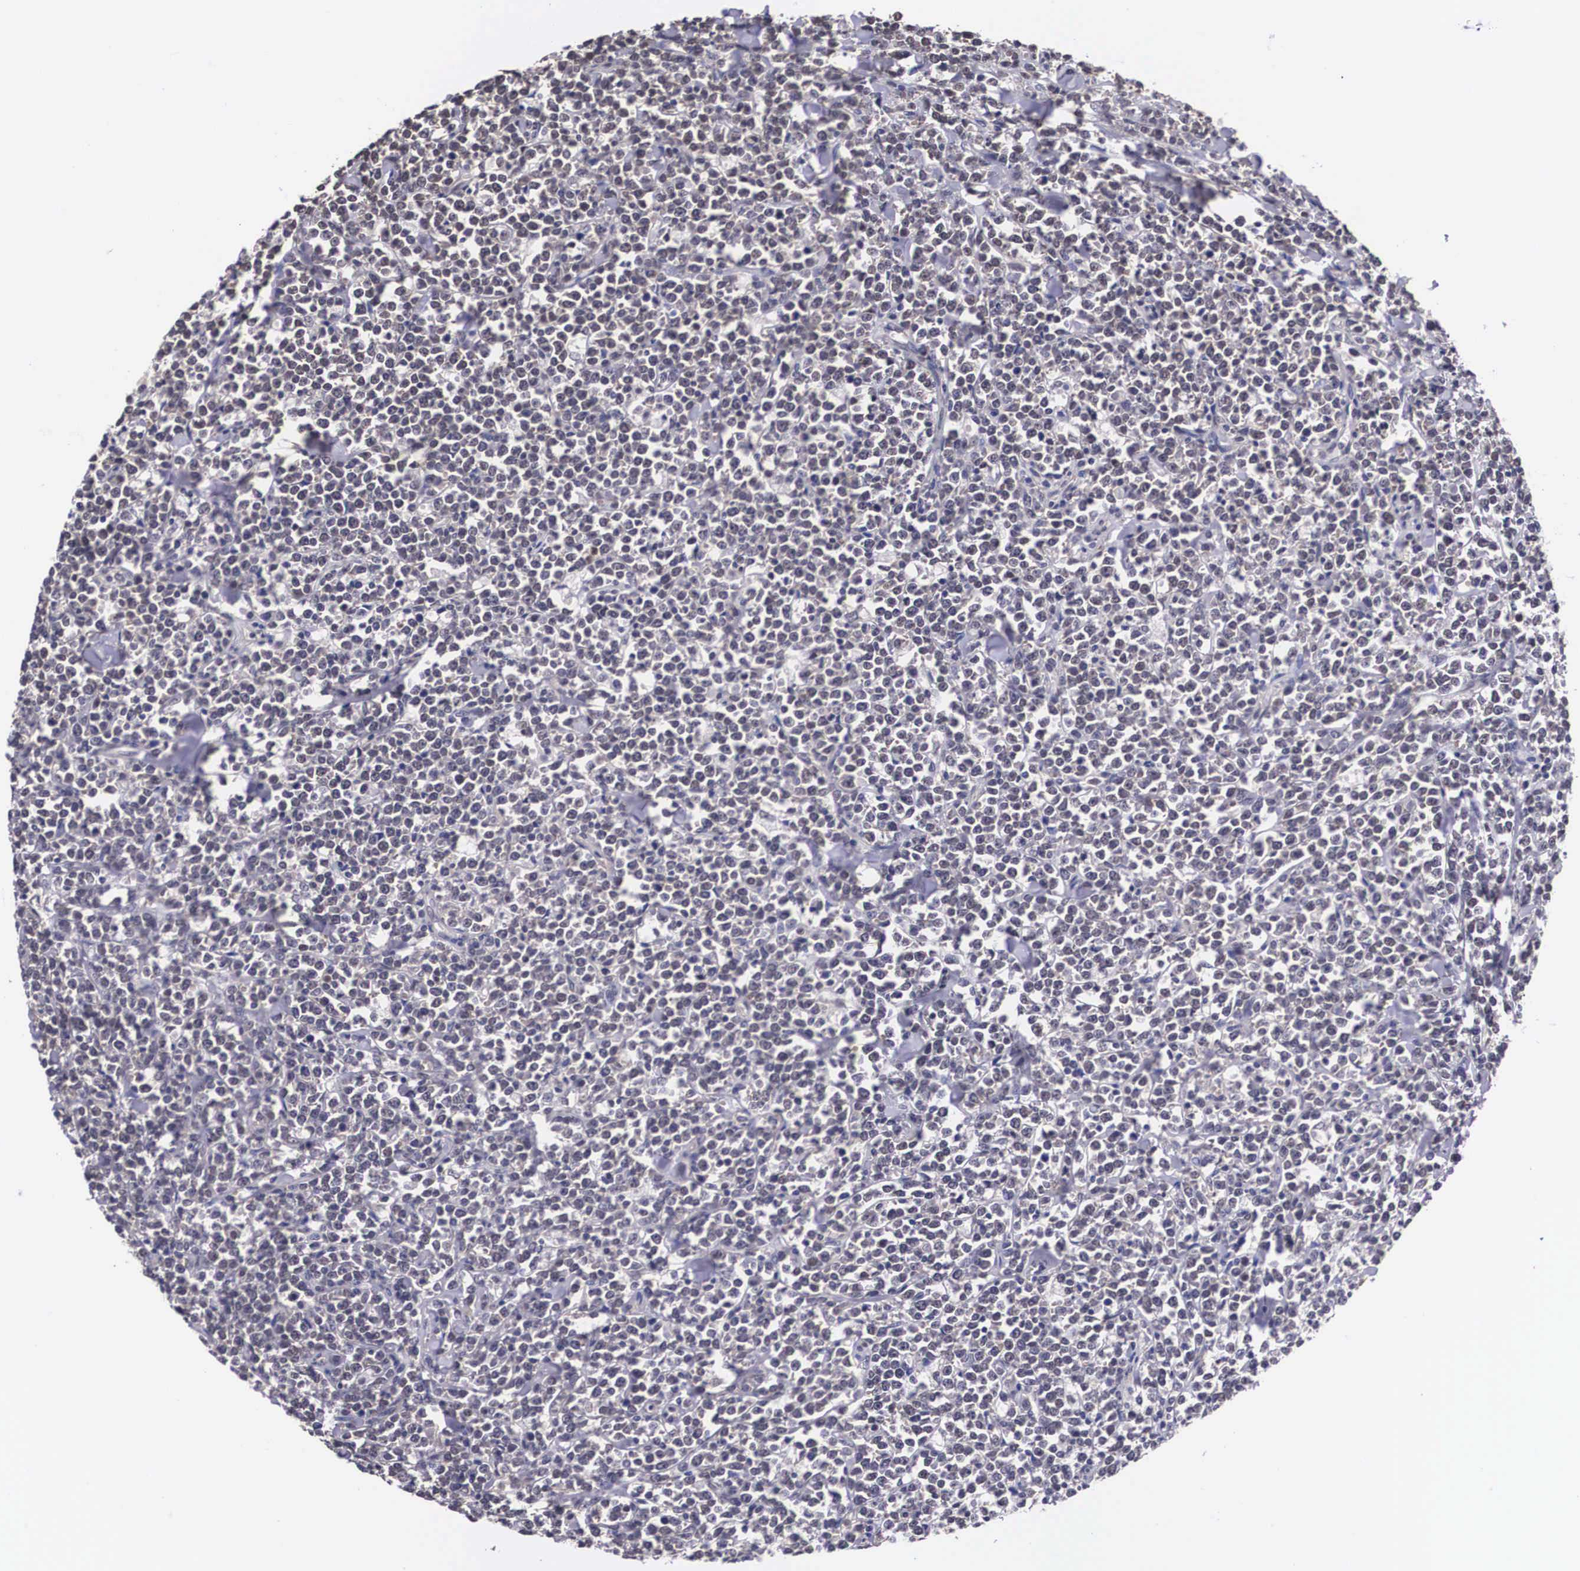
{"staining": {"intensity": "negative", "quantity": "none", "location": "none"}, "tissue": "lymphoma", "cell_type": "Tumor cells", "image_type": "cancer", "snomed": [{"axis": "morphology", "description": "Malignant lymphoma, non-Hodgkin's type, High grade"}, {"axis": "topography", "description": "Small intestine"}, {"axis": "topography", "description": "Colon"}], "caption": "Protein analysis of lymphoma reveals no significant staining in tumor cells. The staining was performed using DAB to visualize the protein expression in brown, while the nuclei were stained in blue with hematoxylin (Magnification: 20x).", "gene": "OTX2", "patient": {"sex": "male", "age": 8}}